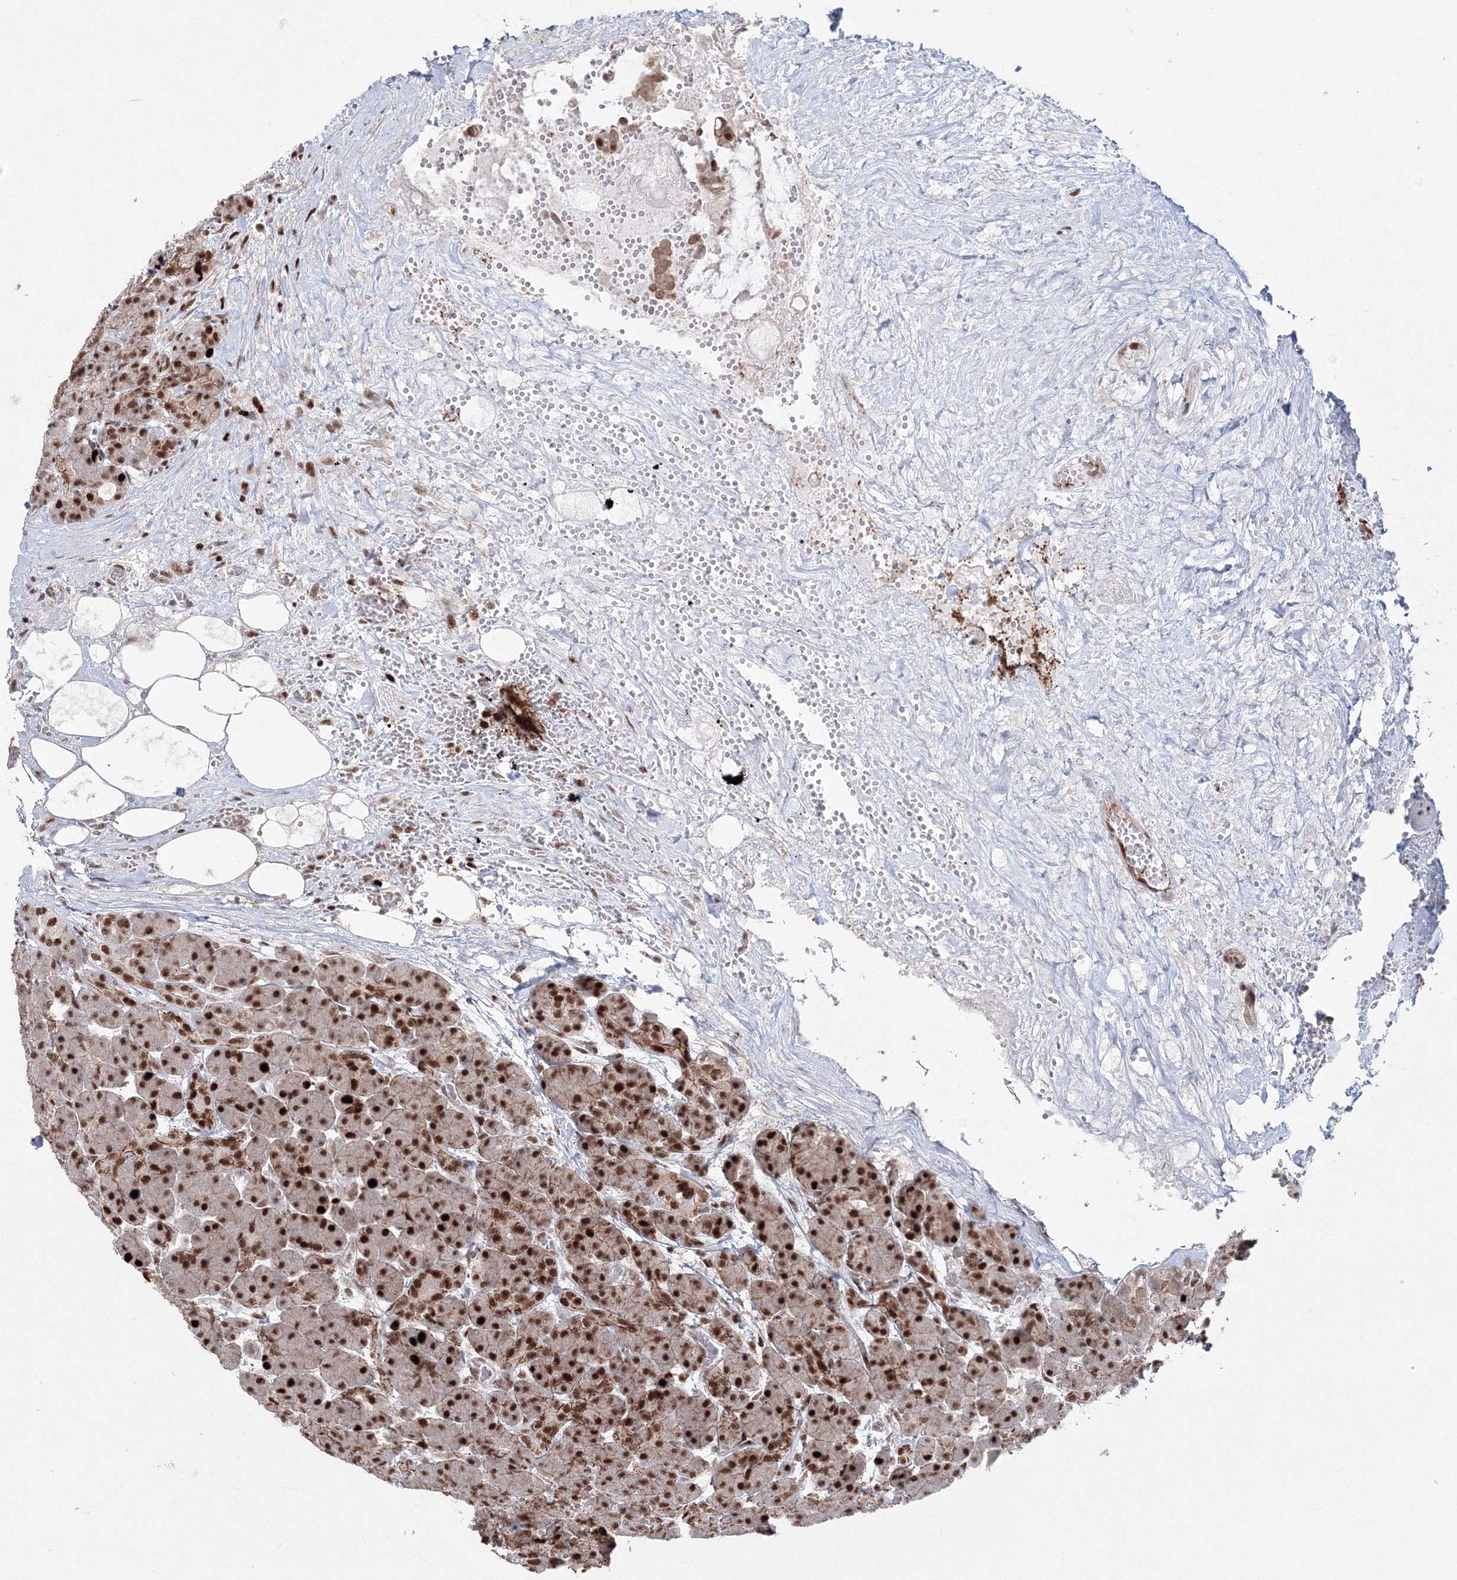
{"staining": {"intensity": "strong", "quantity": ">75%", "location": "cytoplasmic/membranous,nuclear"}, "tissue": "pancreas", "cell_type": "Exocrine glandular cells", "image_type": "normal", "snomed": [{"axis": "morphology", "description": "Normal tissue, NOS"}, {"axis": "topography", "description": "Pancreas"}], "caption": "Protein expression analysis of normal human pancreas reveals strong cytoplasmic/membranous,nuclear staining in approximately >75% of exocrine glandular cells.", "gene": "LIG1", "patient": {"sex": "male", "age": 63}}